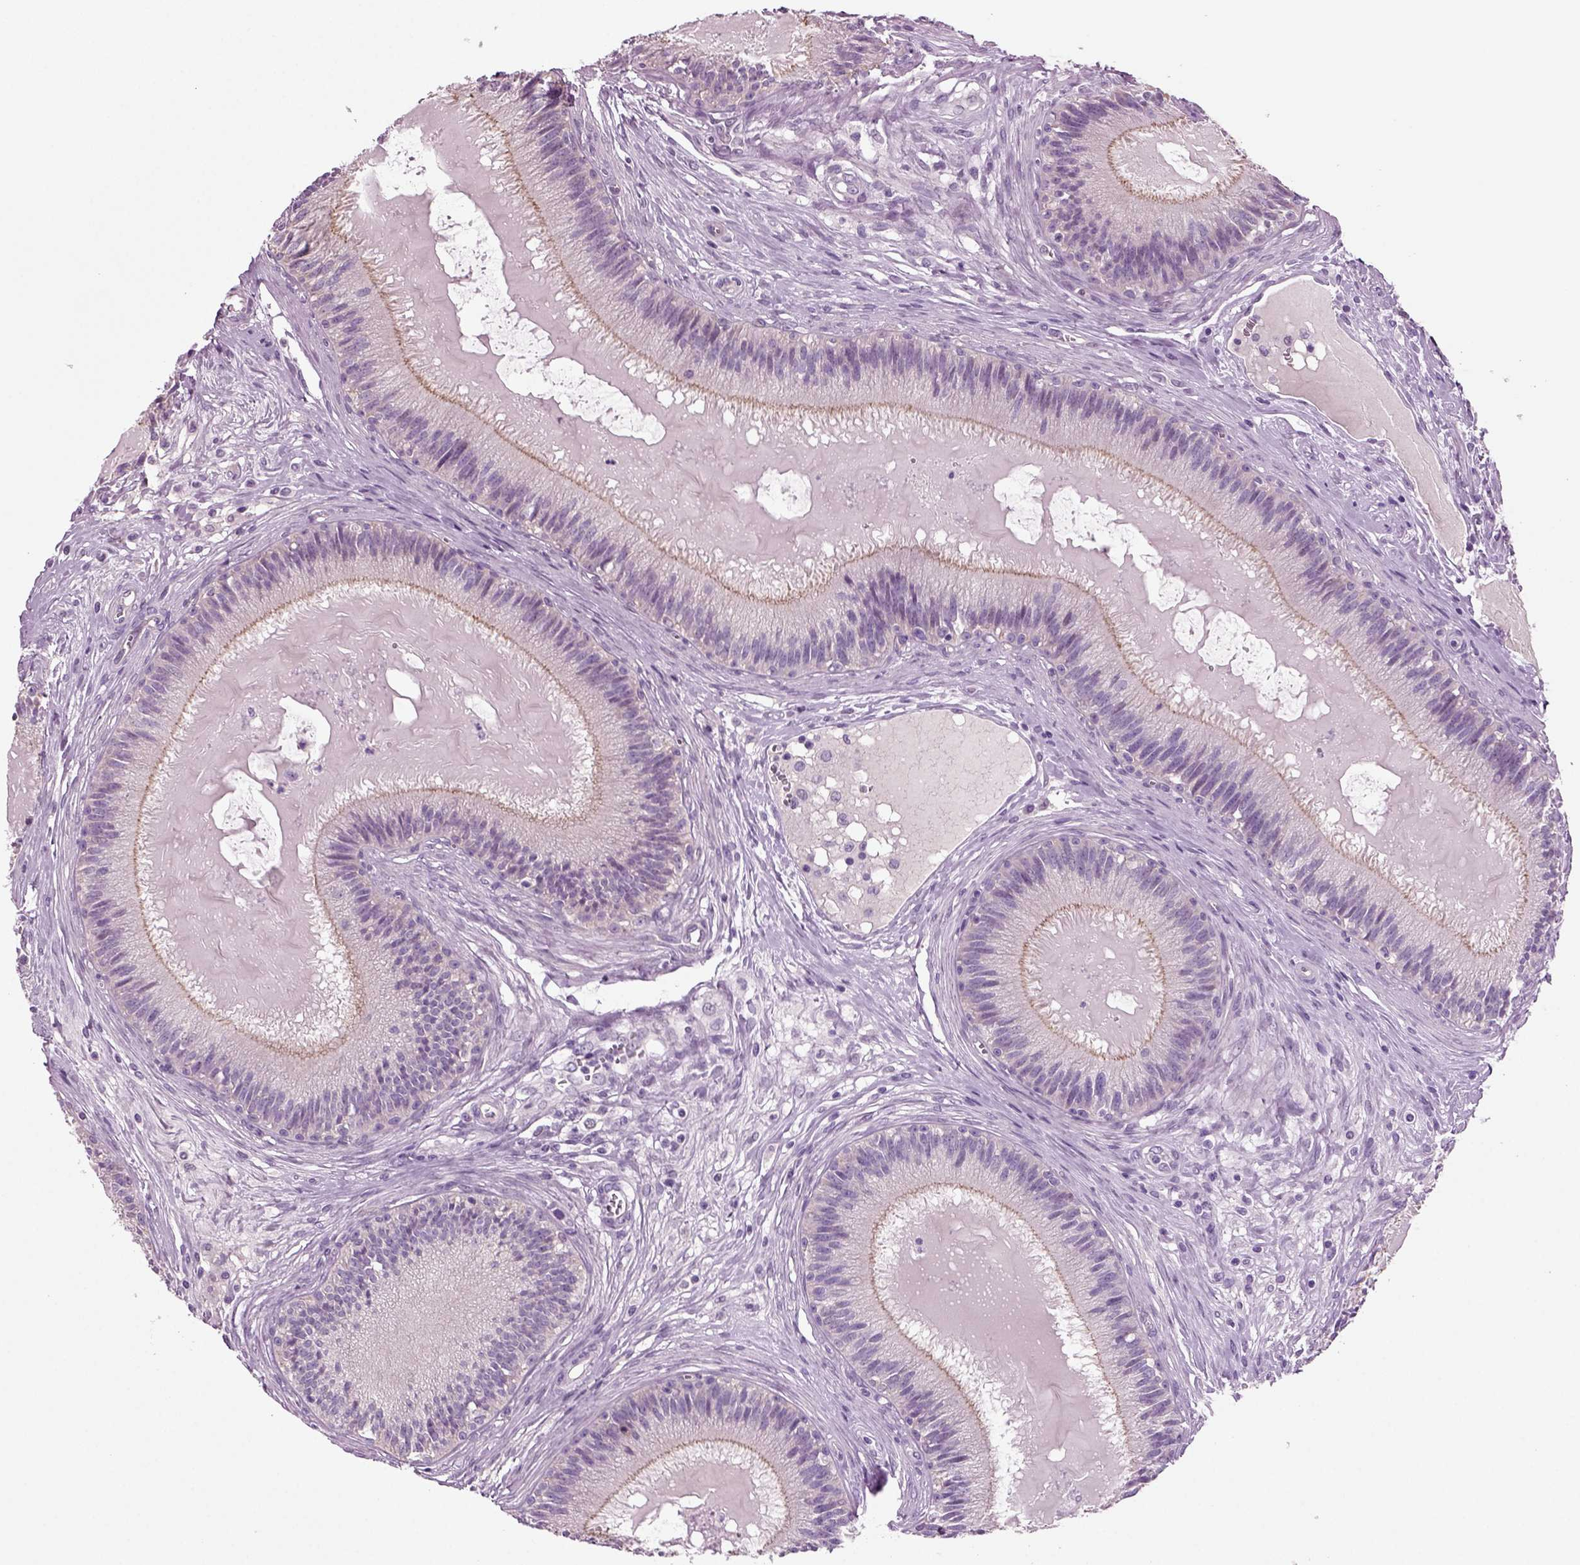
{"staining": {"intensity": "weak", "quantity": "<25%", "location": "cytoplasmic/membranous"}, "tissue": "epididymis", "cell_type": "Glandular cells", "image_type": "normal", "snomed": [{"axis": "morphology", "description": "Normal tissue, NOS"}, {"axis": "topography", "description": "Epididymis"}], "caption": "Immunohistochemistry (IHC) micrograph of unremarkable epididymis stained for a protein (brown), which shows no positivity in glandular cells.", "gene": "COL9A2", "patient": {"sex": "male", "age": 27}}